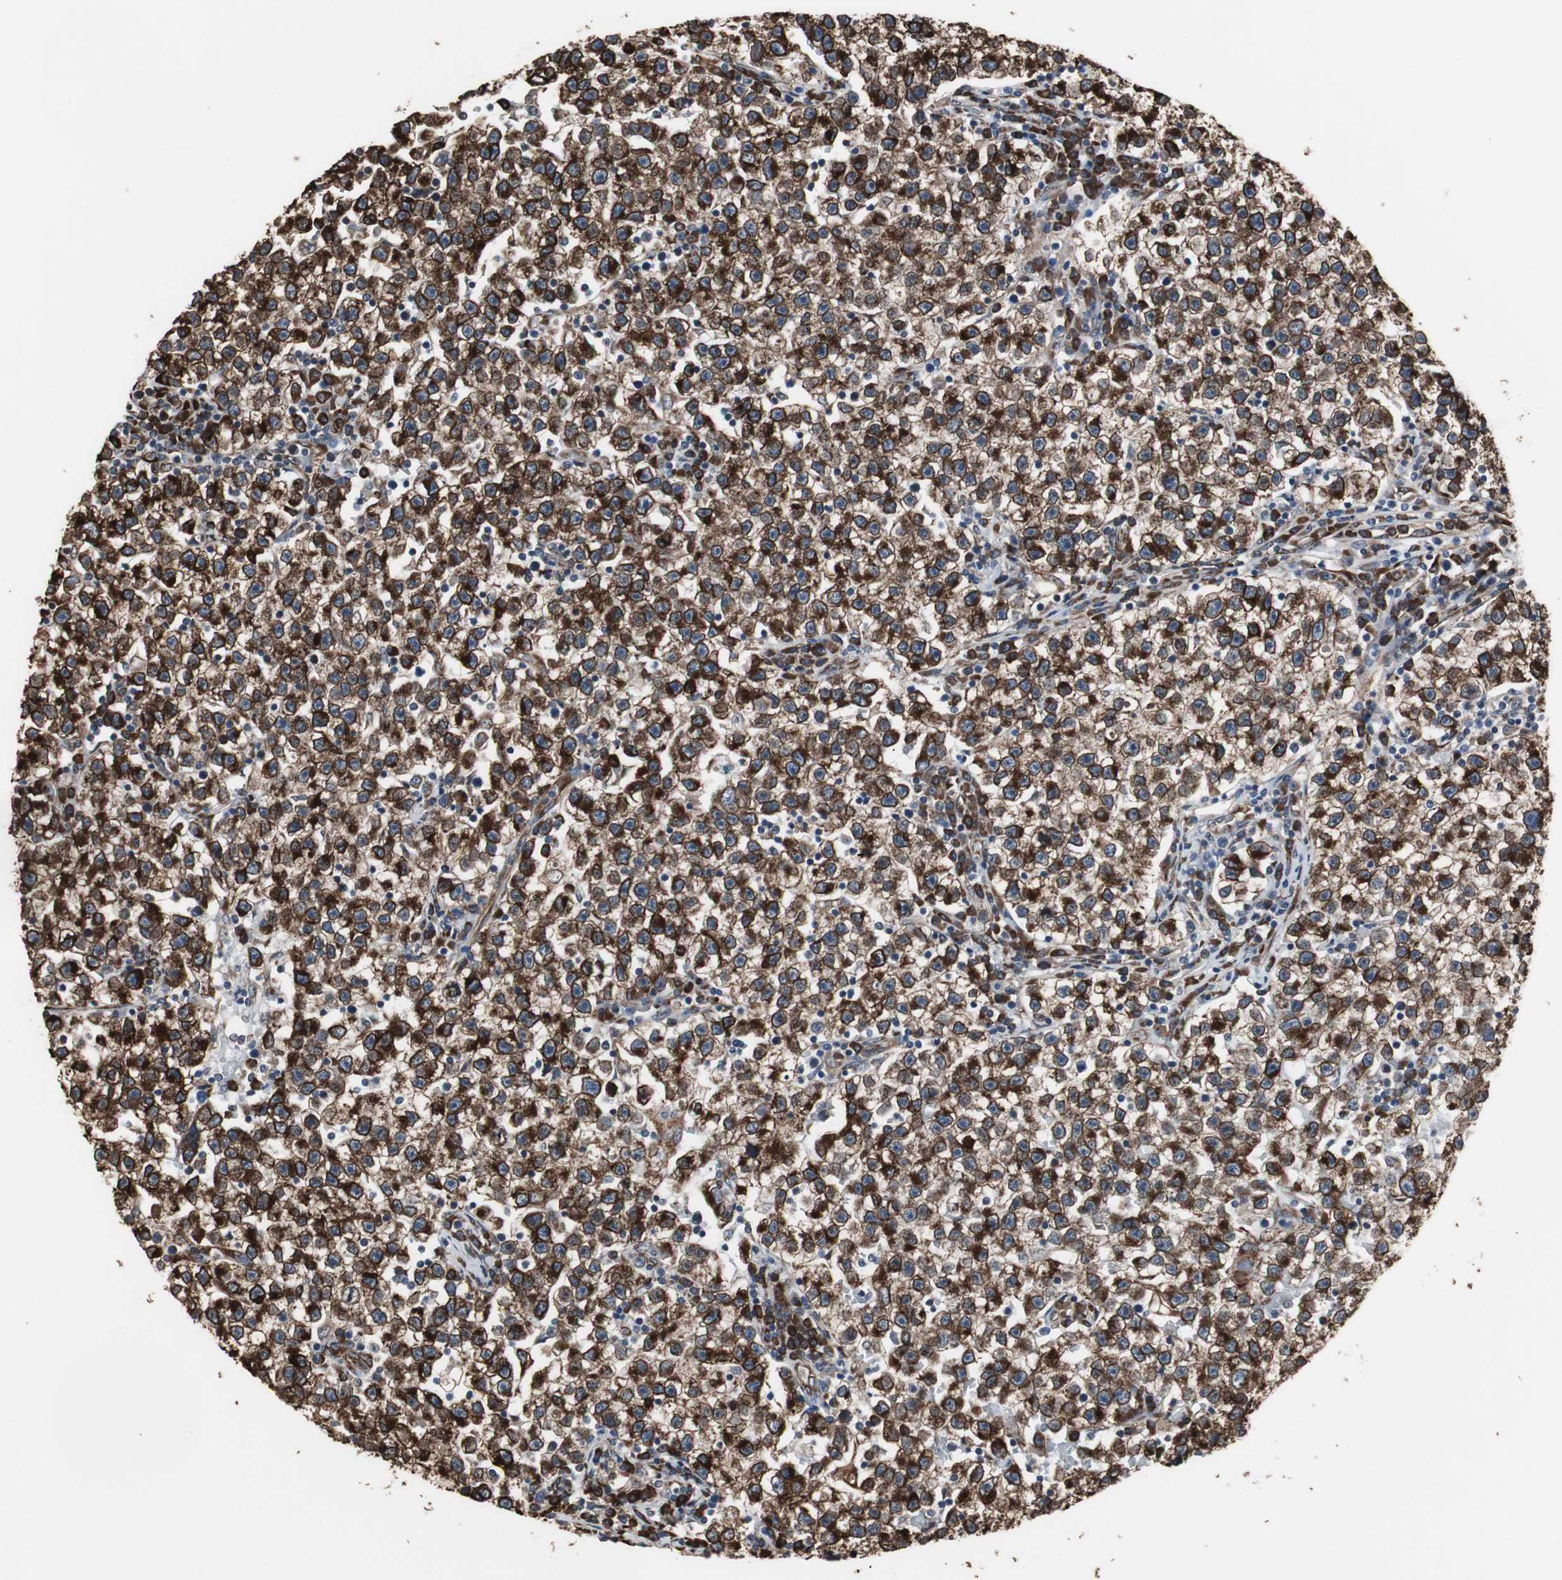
{"staining": {"intensity": "strong", "quantity": ">75%", "location": "cytoplasmic/membranous"}, "tissue": "testis cancer", "cell_type": "Tumor cells", "image_type": "cancer", "snomed": [{"axis": "morphology", "description": "Seminoma, NOS"}, {"axis": "topography", "description": "Testis"}], "caption": "Human seminoma (testis) stained with a protein marker shows strong staining in tumor cells.", "gene": "CALU", "patient": {"sex": "male", "age": 22}}